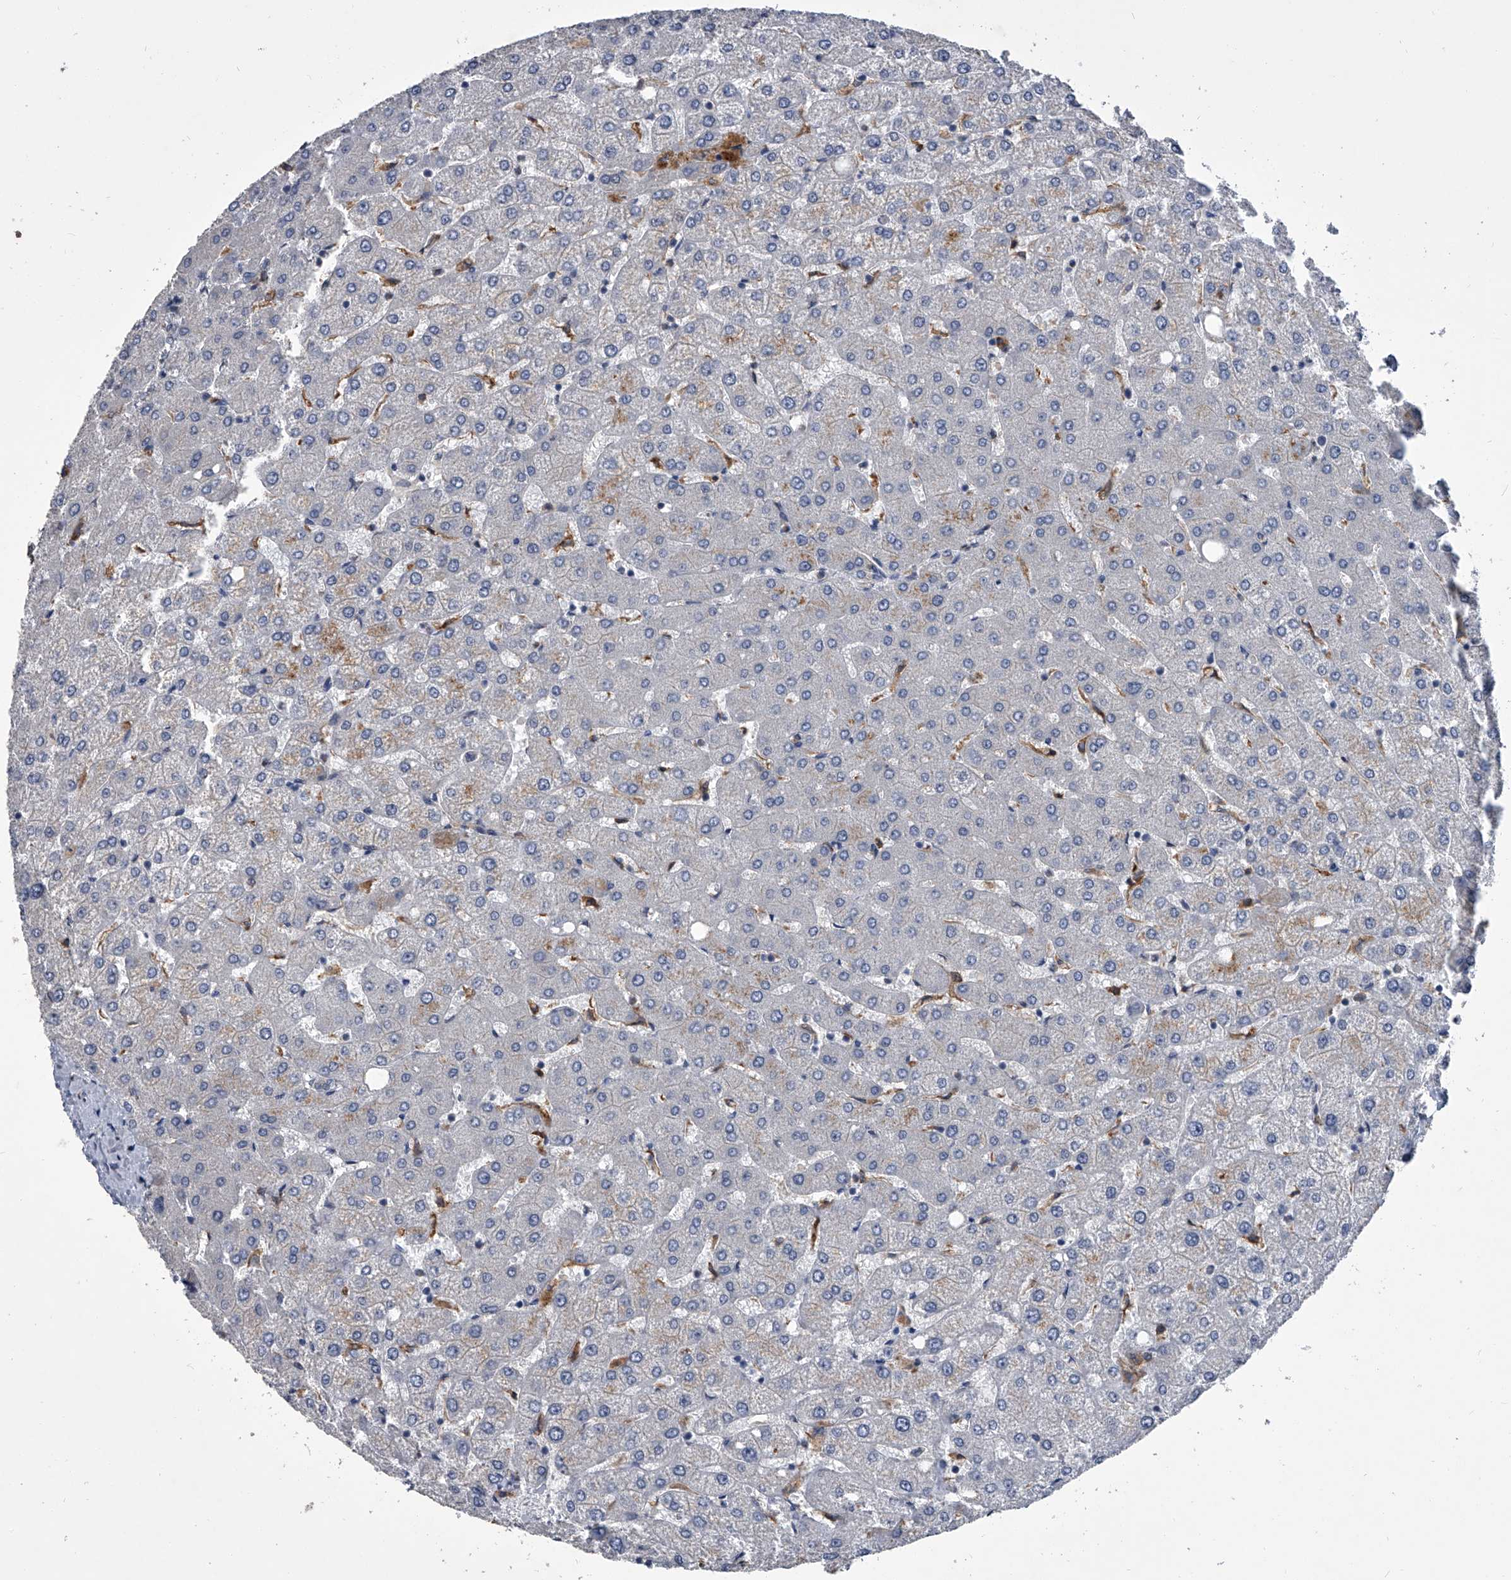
{"staining": {"intensity": "negative", "quantity": "none", "location": "none"}, "tissue": "liver", "cell_type": "Cholangiocytes", "image_type": "normal", "snomed": [{"axis": "morphology", "description": "Normal tissue, NOS"}, {"axis": "topography", "description": "Liver"}], "caption": "The image demonstrates no significant staining in cholangiocytes of liver.", "gene": "MAP4K3", "patient": {"sex": "female", "age": 54}}